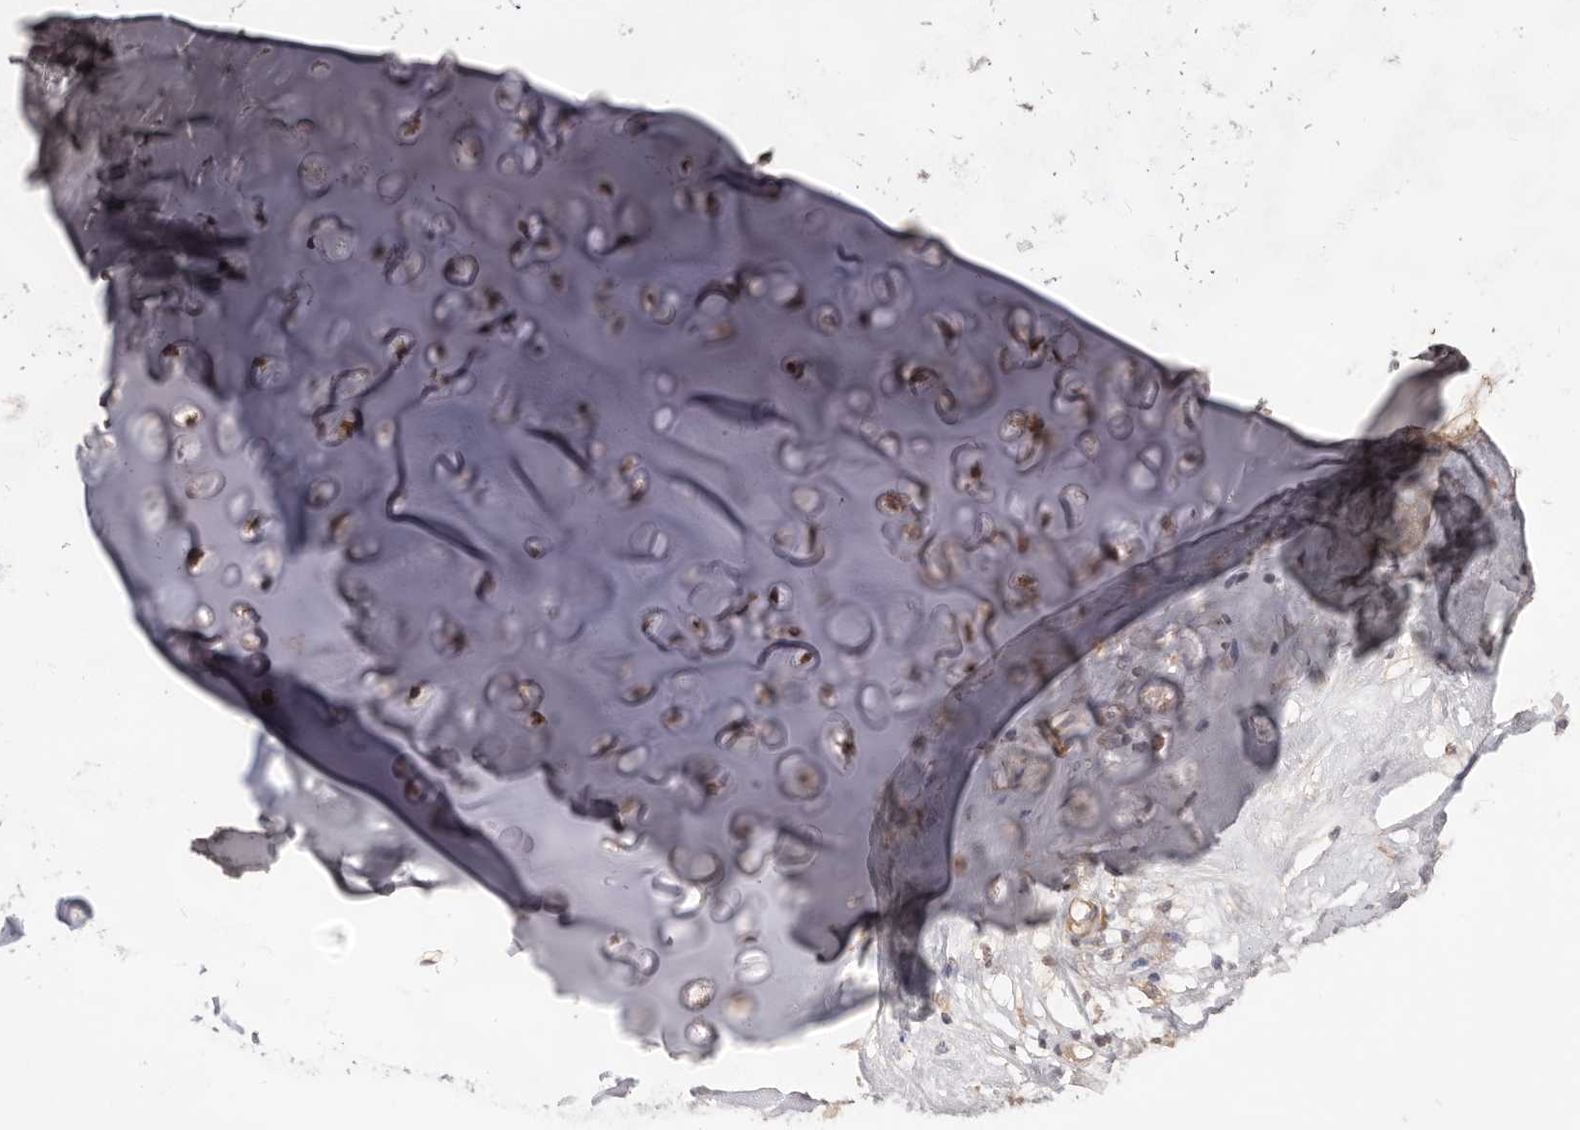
{"staining": {"intensity": "moderate", "quantity": ">75%", "location": "cytoplasmic/membranous"}, "tissue": "adipose tissue", "cell_type": "Adipocytes", "image_type": "normal", "snomed": [{"axis": "morphology", "description": "Normal tissue, NOS"}, {"axis": "morphology", "description": "Basal cell carcinoma"}, {"axis": "topography", "description": "Cartilage tissue"}, {"axis": "topography", "description": "Nasopharynx"}, {"axis": "topography", "description": "Oral tissue"}], "caption": "A brown stain highlights moderate cytoplasmic/membranous staining of a protein in adipocytes of unremarkable adipose tissue.", "gene": "MTO1", "patient": {"sex": "female", "age": 77}}